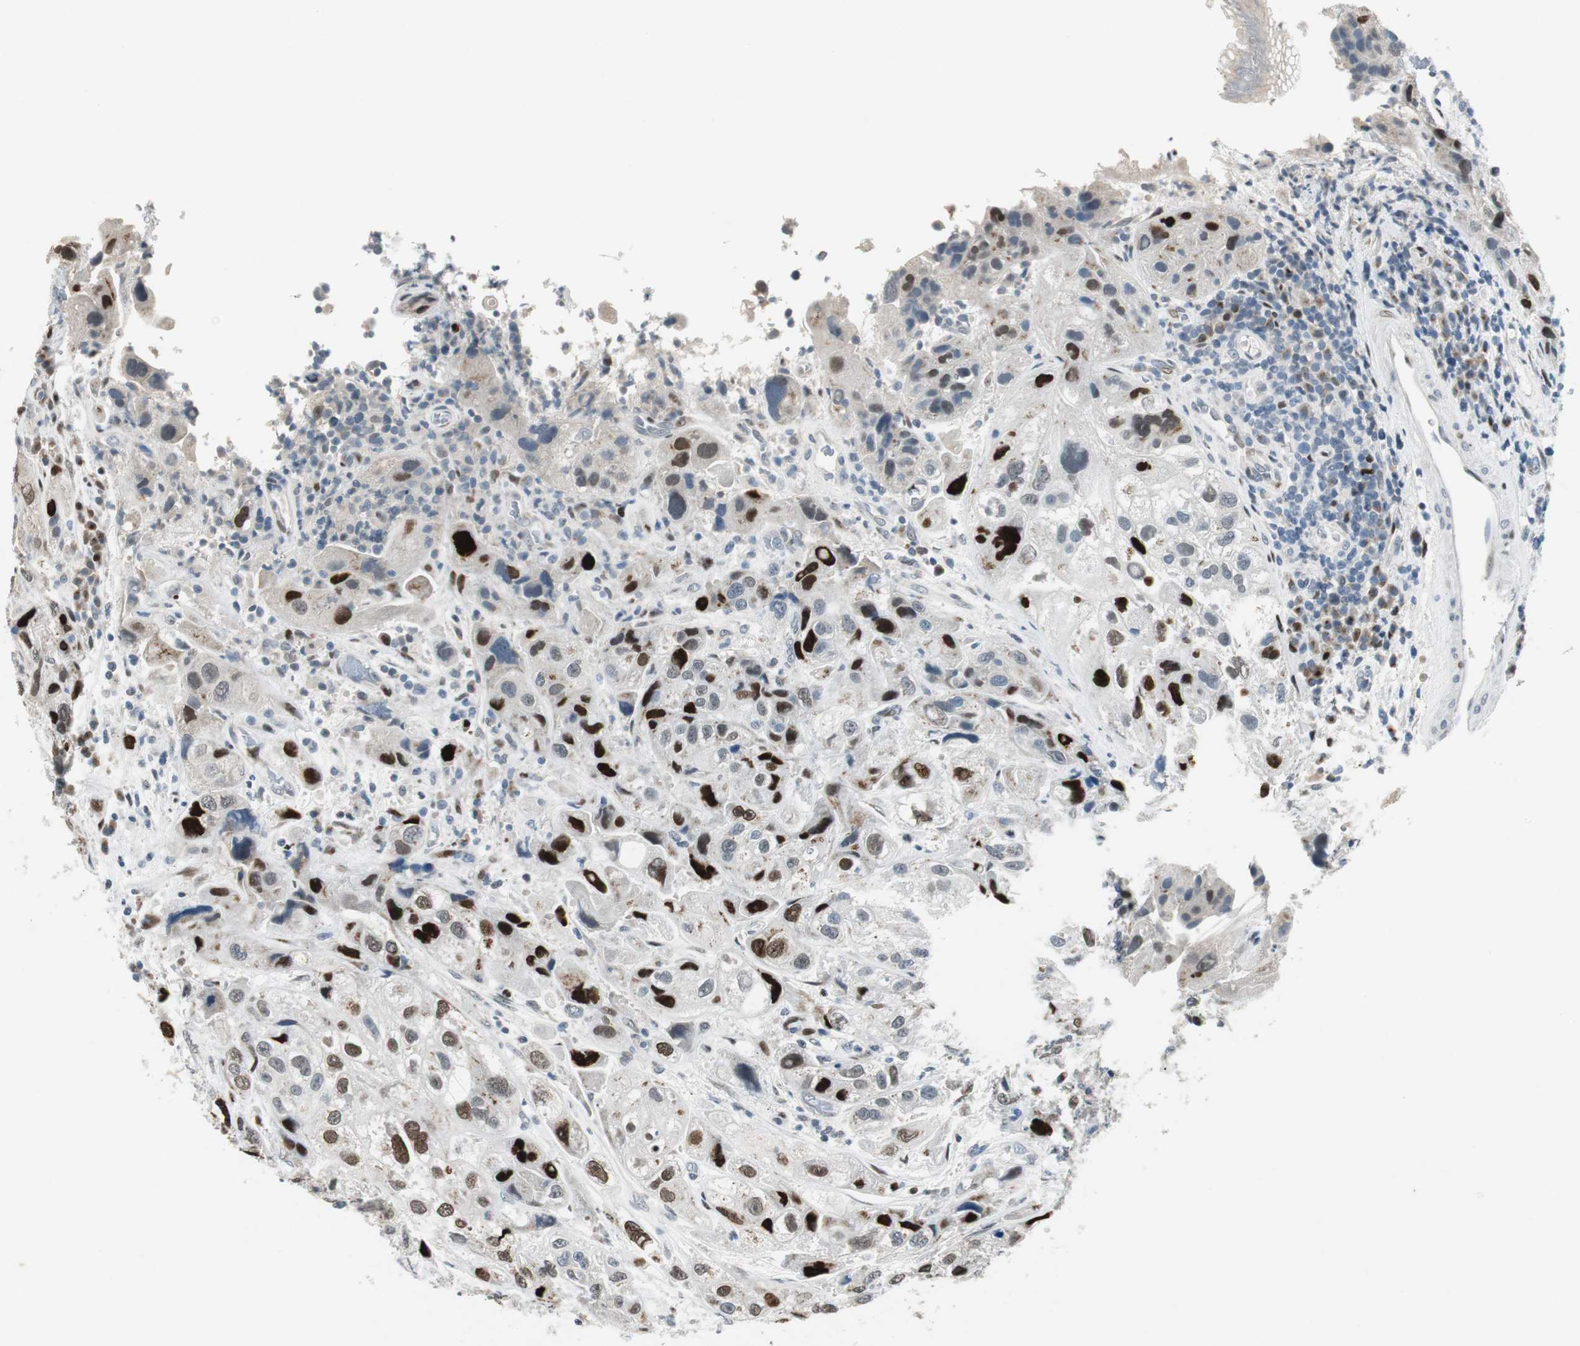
{"staining": {"intensity": "strong", "quantity": "25%-75%", "location": "nuclear"}, "tissue": "urothelial cancer", "cell_type": "Tumor cells", "image_type": "cancer", "snomed": [{"axis": "morphology", "description": "Urothelial carcinoma, High grade"}, {"axis": "topography", "description": "Urinary bladder"}], "caption": "Immunohistochemistry (IHC) micrograph of neoplastic tissue: human urothelial cancer stained using immunohistochemistry exhibits high levels of strong protein expression localized specifically in the nuclear of tumor cells, appearing as a nuclear brown color.", "gene": "AJUBA", "patient": {"sex": "female", "age": 64}}